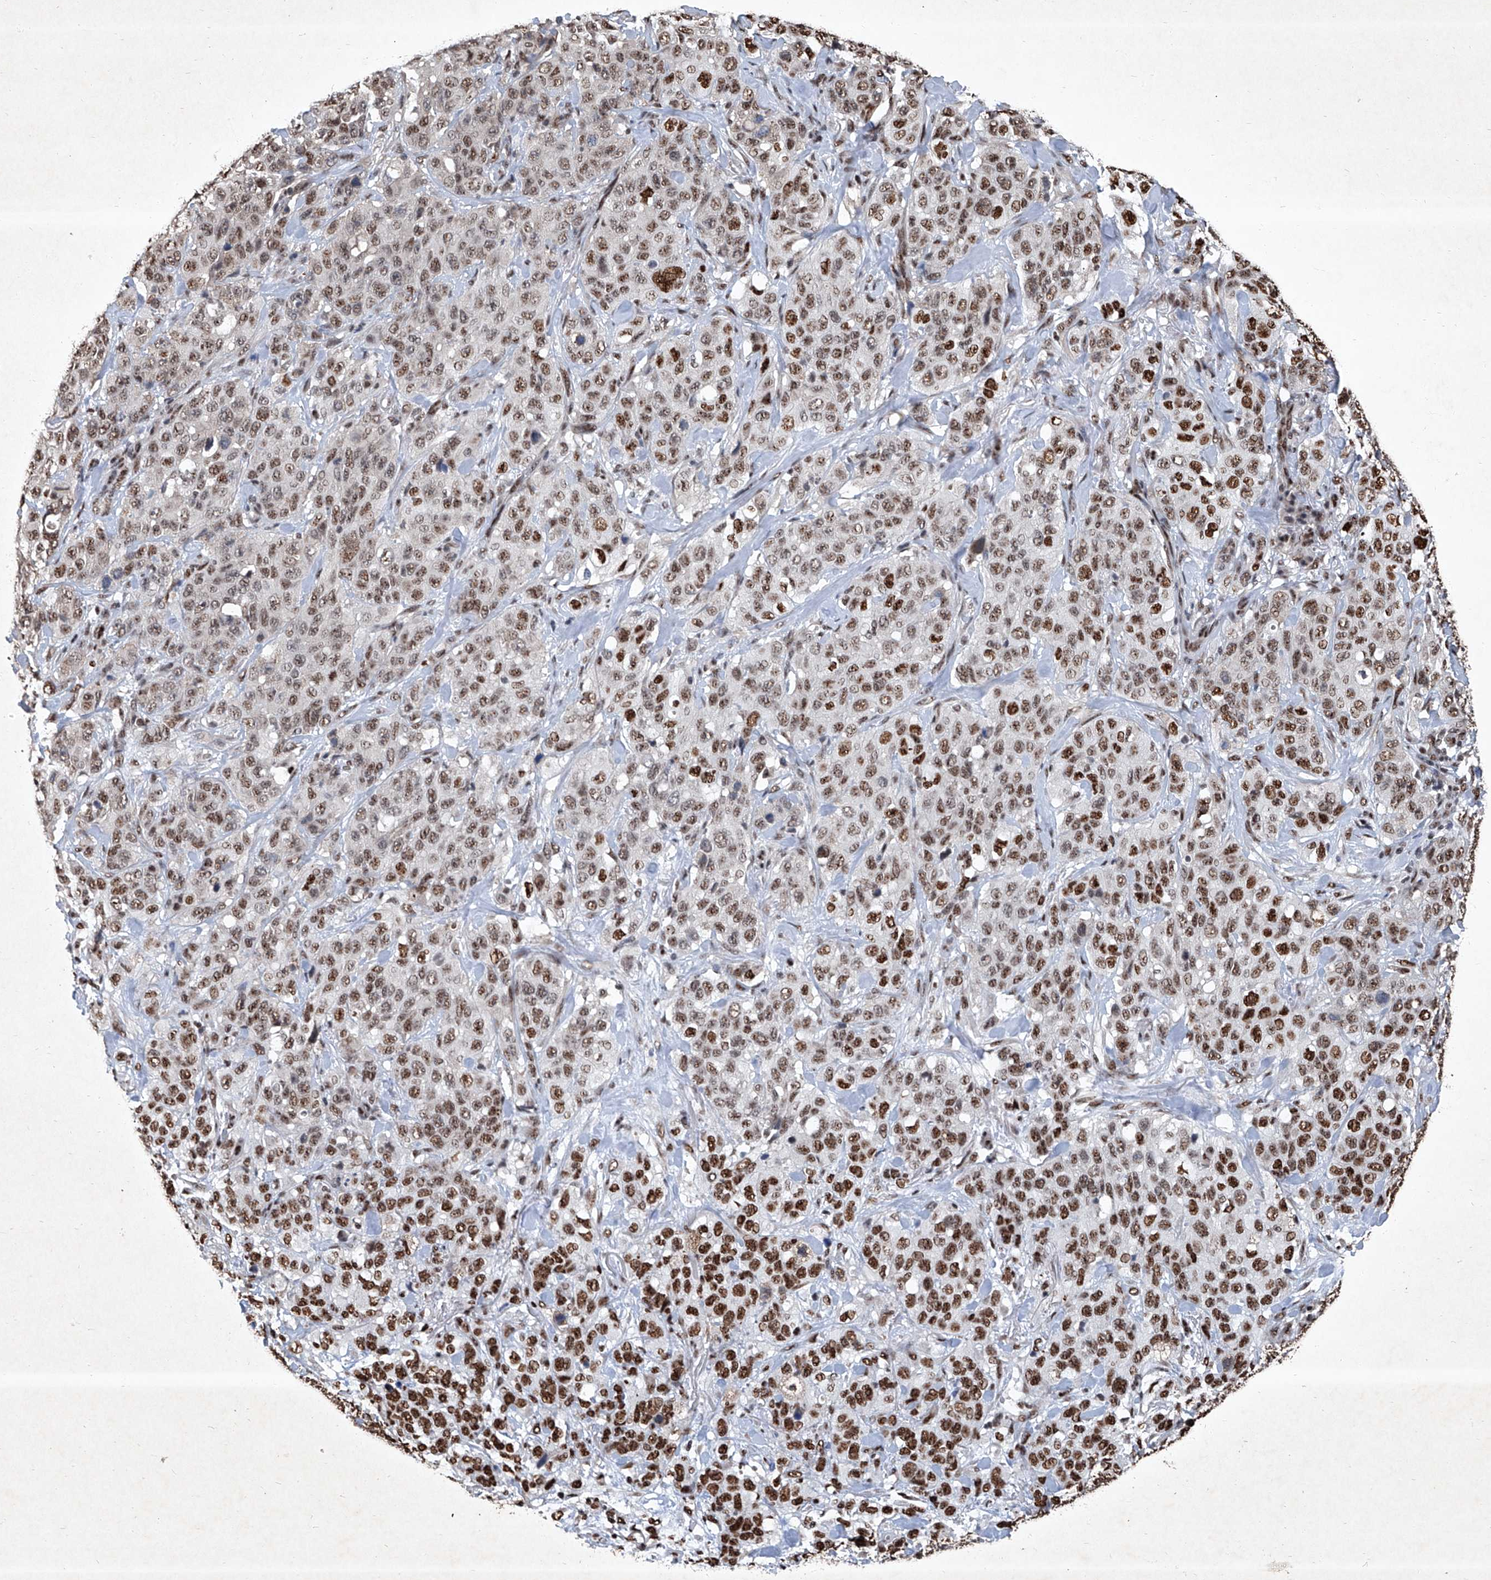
{"staining": {"intensity": "strong", "quantity": ">75%", "location": "nuclear"}, "tissue": "stomach cancer", "cell_type": "Tumor cells", "image_type": "cancer", "snomed": [{"axis": "morphology", "description": "Adenocarcinoma, NOS"}, {"axis": "topography", "description": "Stomach"}], "caption": "Immunohistochemistry micrograph of stomach adenocarcinoma stained for a protein (brown), which demonstrates high levels of strong nuclear positivity in approximately >75% of tumor cells.", "gene": "DDX39B", "patient": {"sex": "male", "age": 48}}